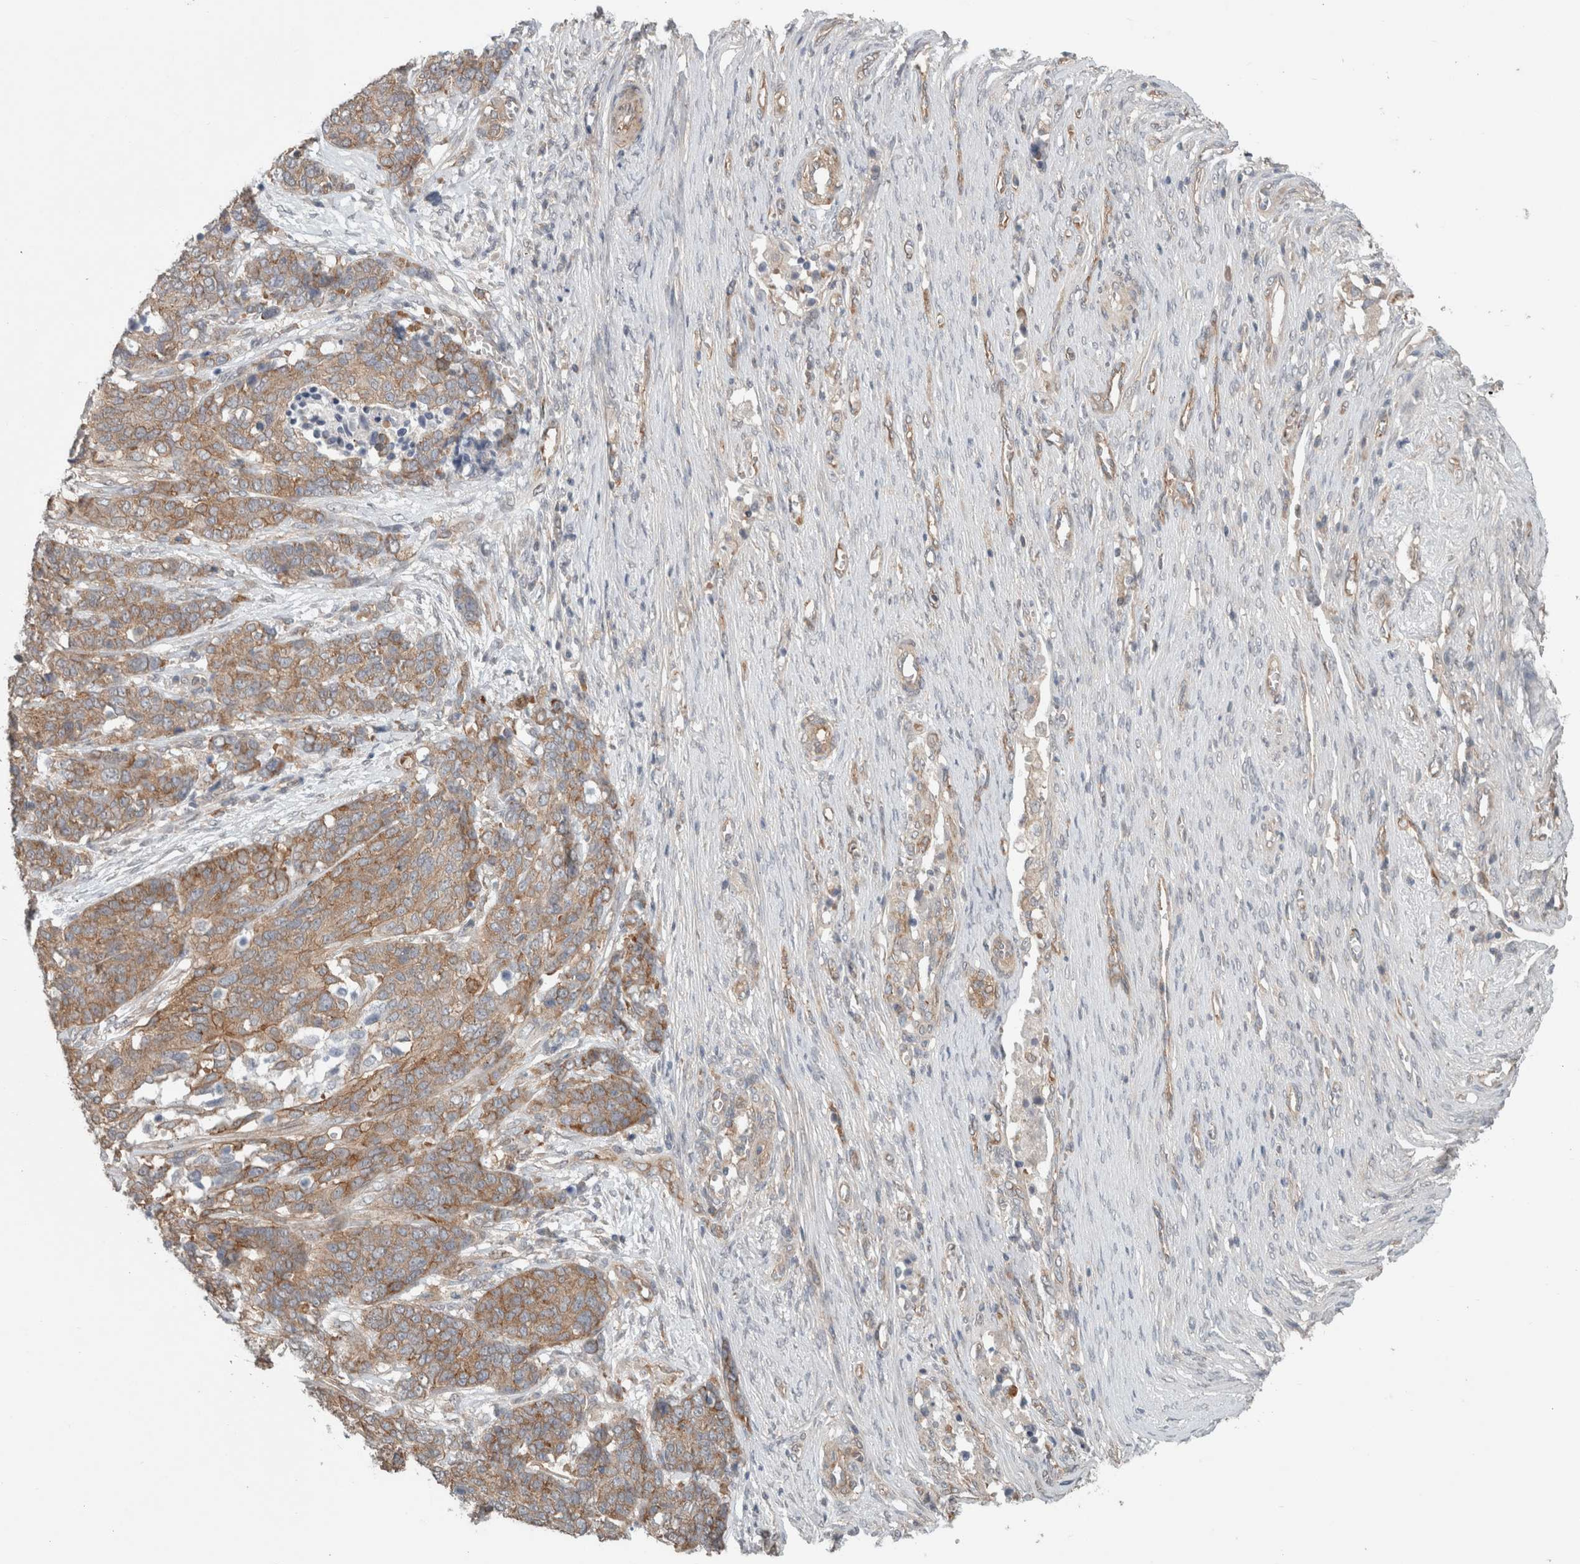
{"staining": {"intensity": "moderate", "quantity": ">75%", "location": "cytoplasmic/membranous"}, "tissue": "ovarian cancer", "cell_type": "Tumor cells", "image_type": "cancer", "snomed": [{"axis": "morphology", "description": "Cystadenocarcinoma, serous, NOS"}, {"axis": "topography", "description": "Ovary"}], "caption": "An immunohistochemistry photomicrograph of neoplastic tissue is shown. Protein staining in brown labels moderate cytoplasmic/membranous positivity in ovarian cancer within tumor cells.", "gene": "RASAL2", "patient": {"sex": "female", "age": 44}}